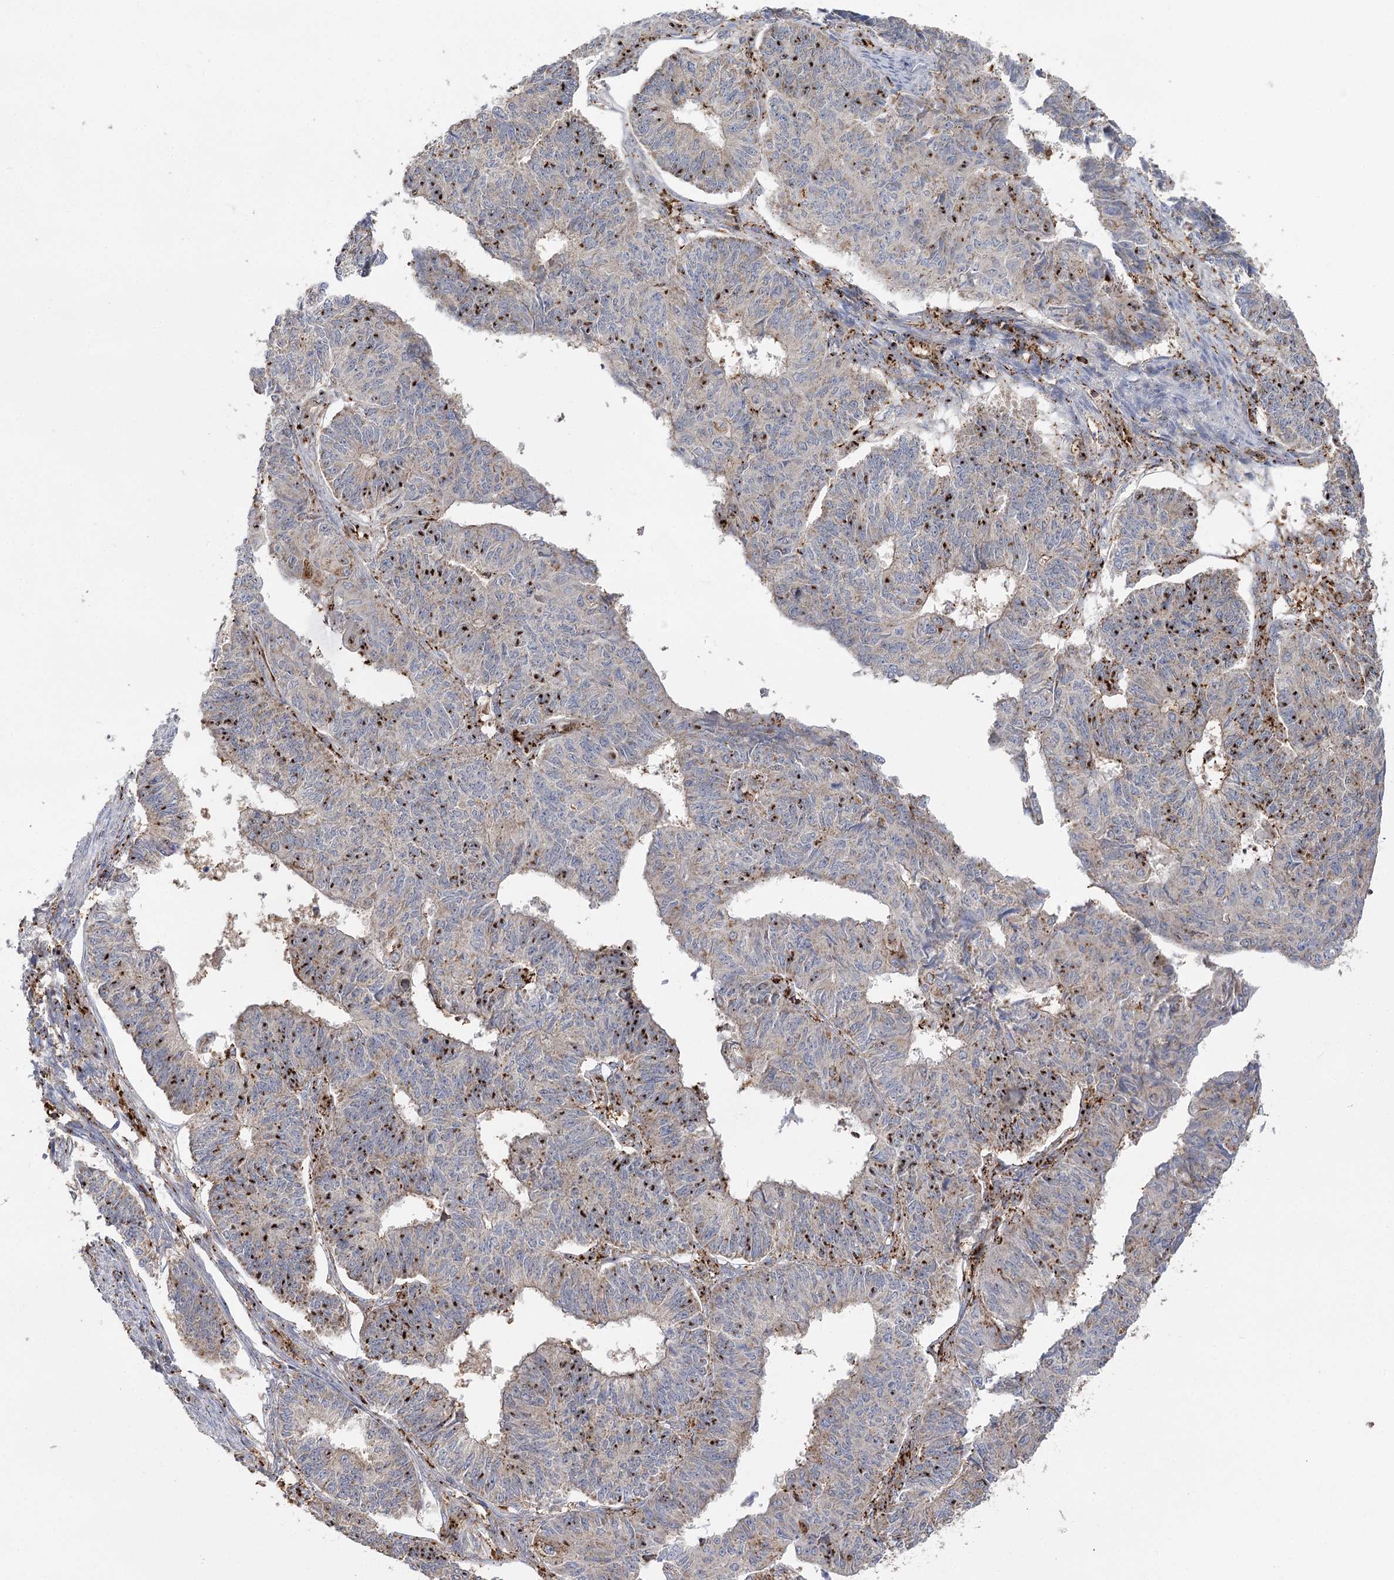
{"staining": {"intensity": "moderate", "quantity": "<25%", "location": "cytoplasmic/membranous"}, "tissue": "endometrial cancer", "cell_type": "Tumor cells", "image_type": "cancer", "snomed": [{"axis": "morphology", "description": "Adenocarcinoma, NOS"}, {"axis": "topography", "description": "Endometrium"}], "caption": "Protein expression by IHC exhibits moderate cytoplasmic/membranous expression in about <25% of tumor cells in endometrial cancer. The protein is stained brown, and the nuclei are stained in blue (DAB (3,3'-diaminobenzidine) IHC with brightfield microscopy, high magnification).", "gene": "SEC24B", "patient": {"sex": "female", "age": 32}}